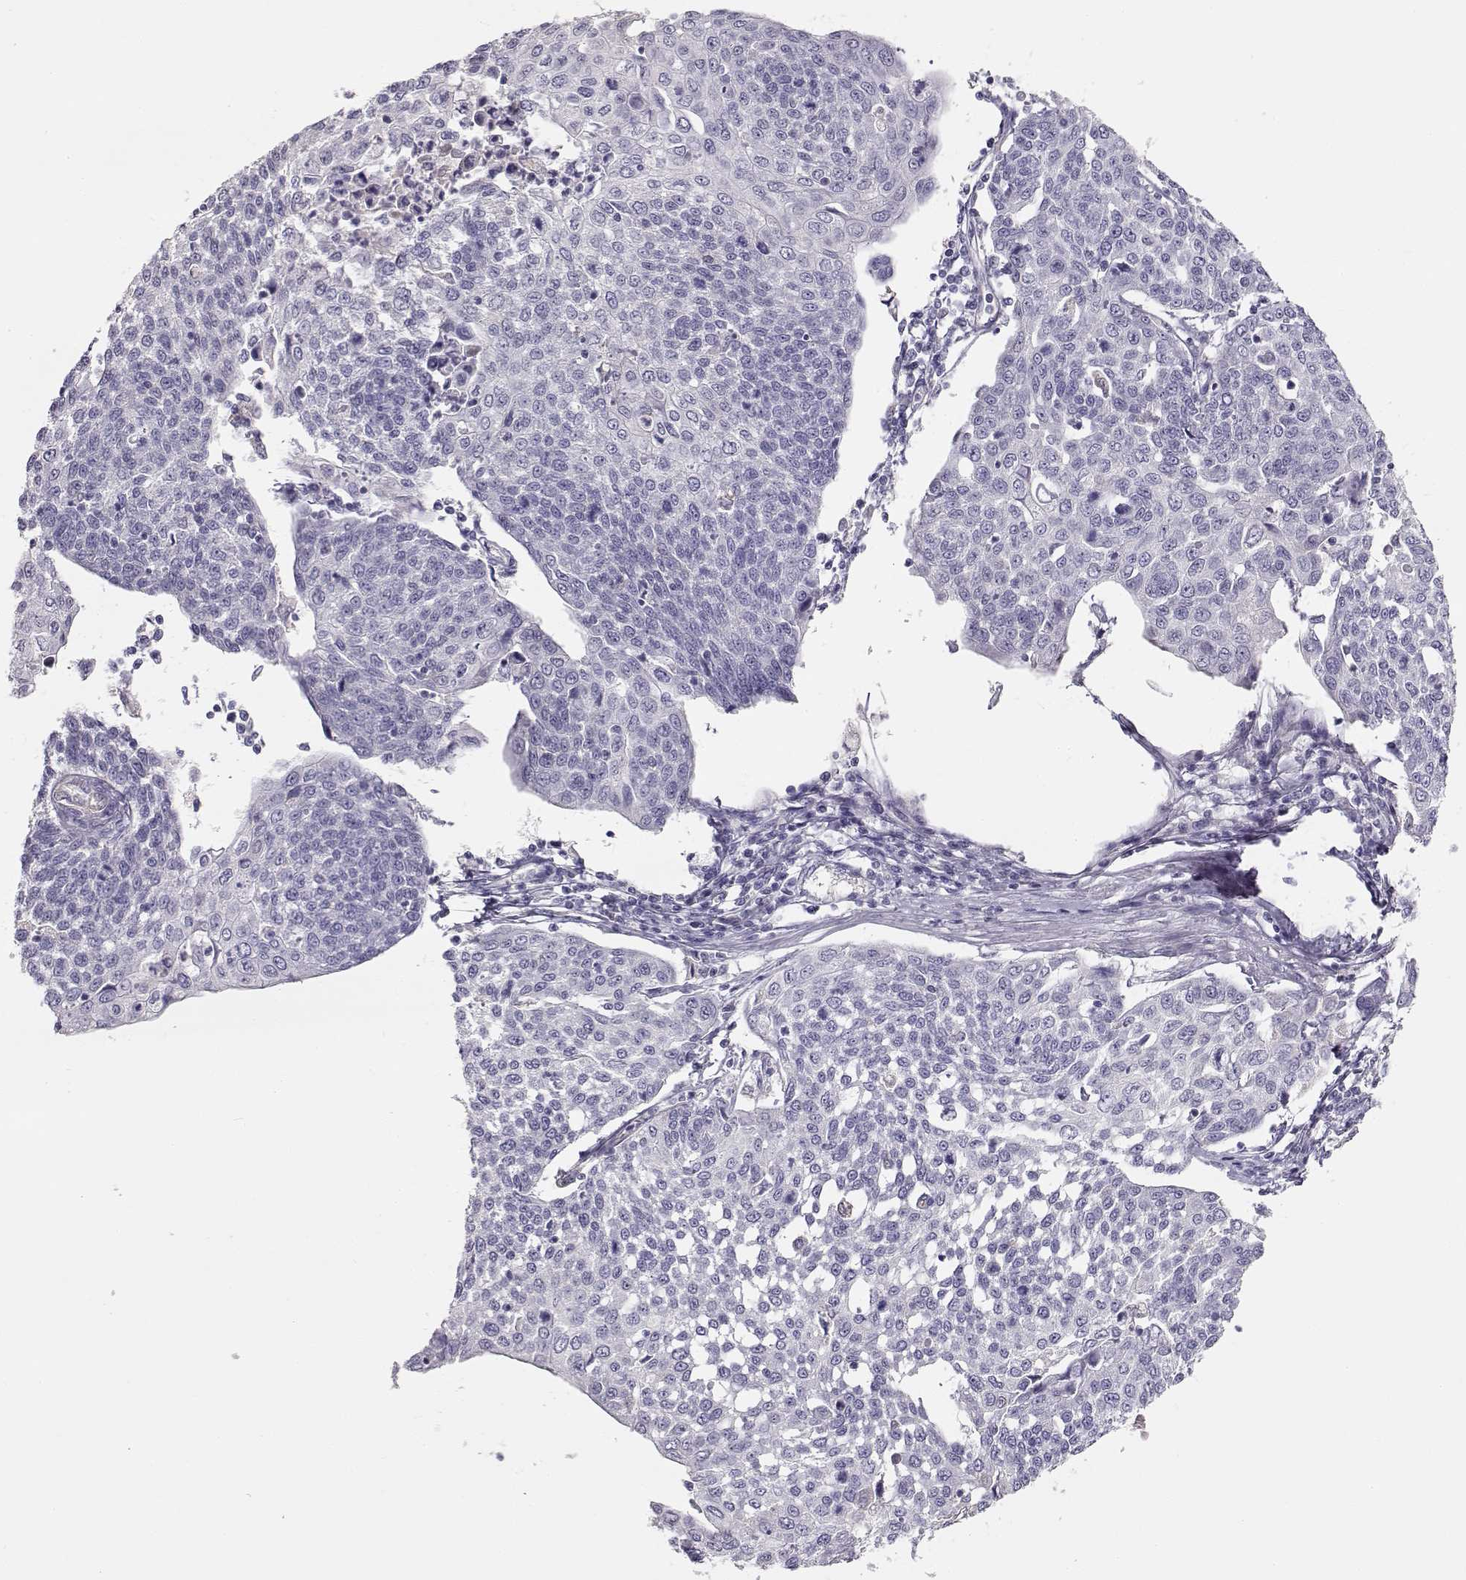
{"staining": {"intensity": "negative", "quantity": "none", "location": "none"}, "tissue": "cervical cancer", "cell_type": "Tumor cells", "image_type": "cancer", "snomed": [{"axis": "morphology", "description": "Squamous cell carcinoma, NOS"}, {"axis": "topography", "description": "Cervix"}], "caption": "High magnification brightfield microscopy of squamous cell carcinoma (cervical) stained with DAB (brown) and counterstained with hematoxylin (blue): tumor cells show no significant staining.", "gene": "SLCO6A1", "patient": {"sex": "female", "age": 34}}